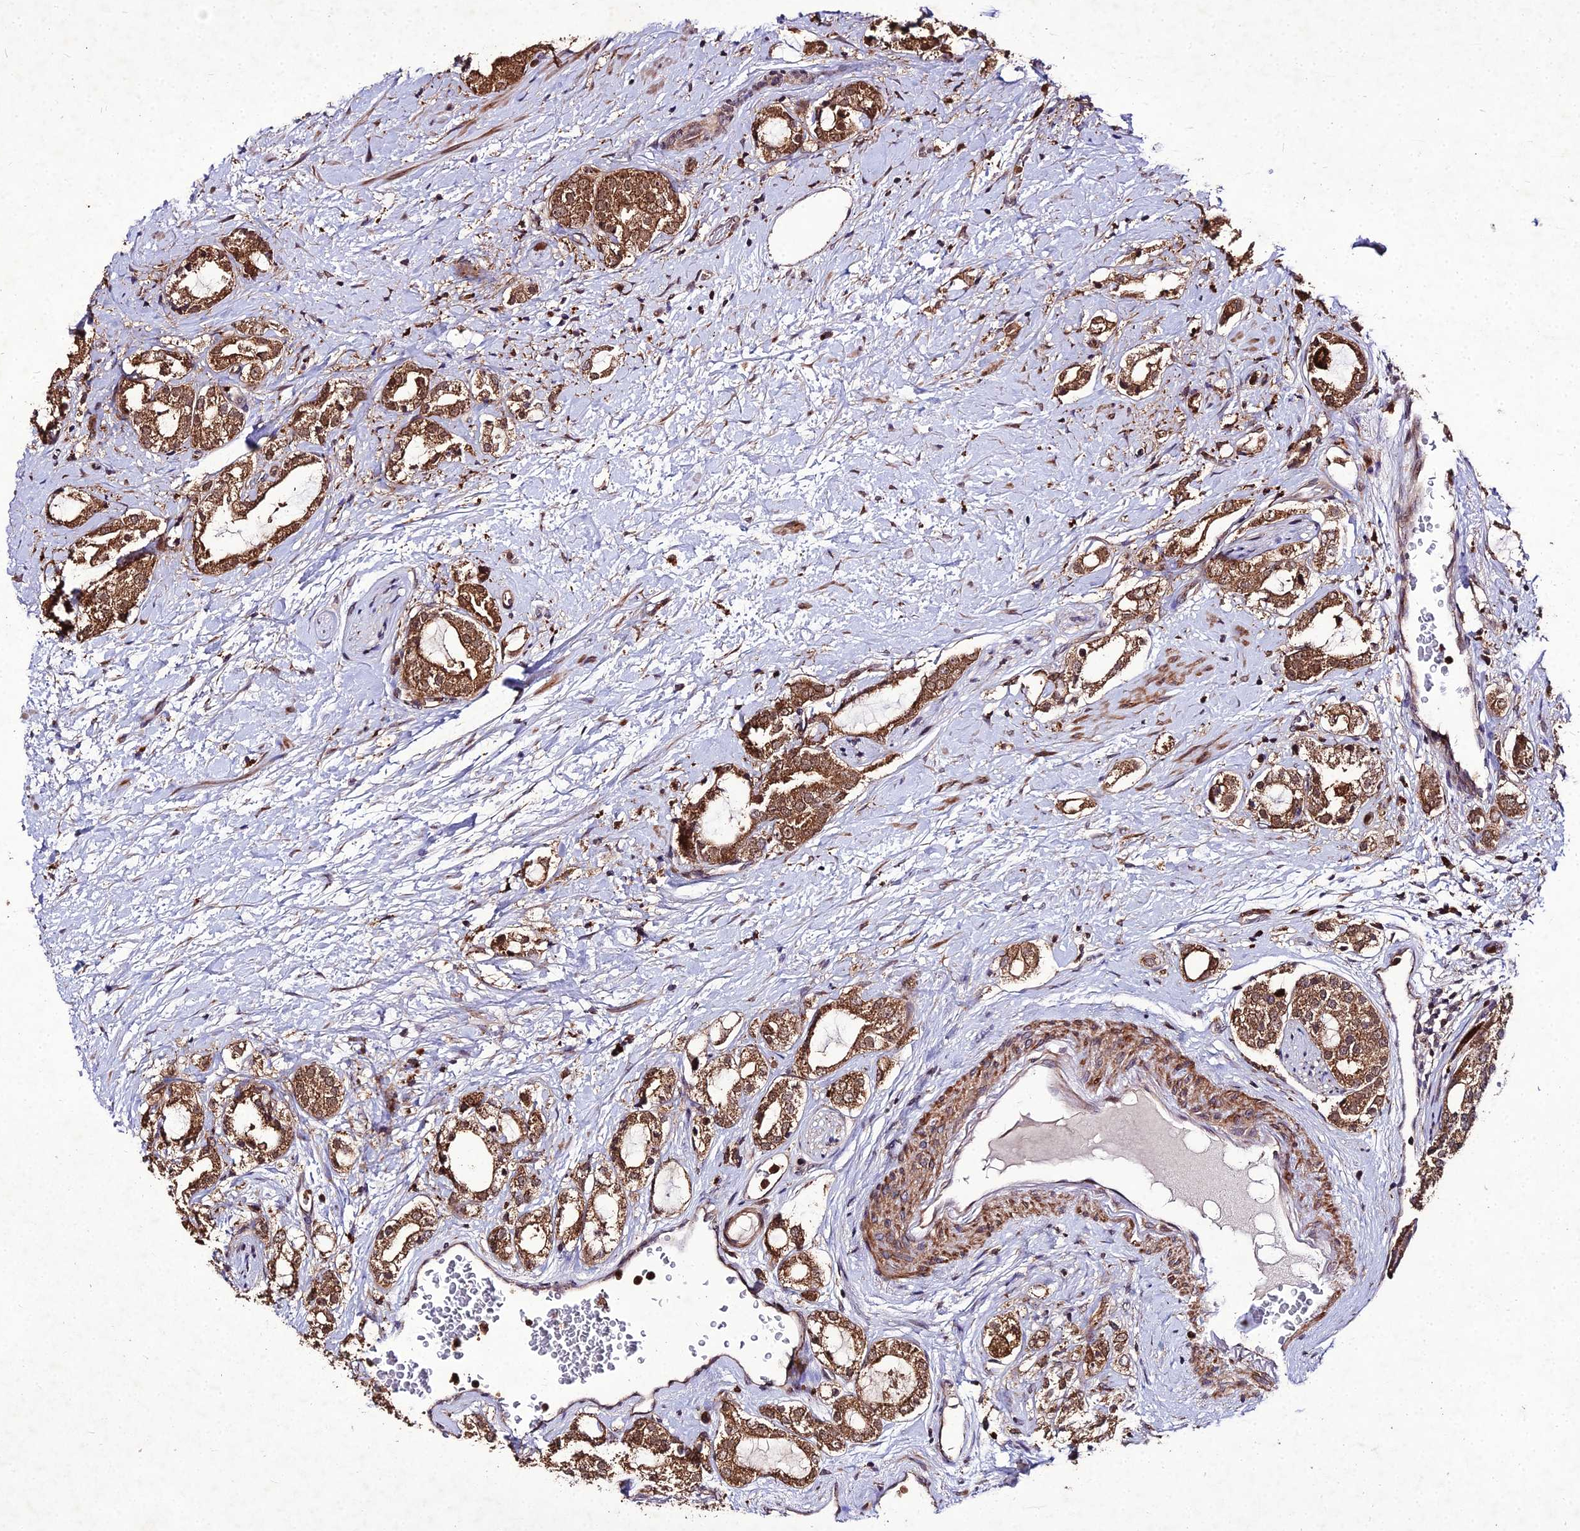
{"staining": {"intensity": "moderate", "quantity": ">75%", "location": "cytoplasmic/membranous,nuclear"}, "tissue": "prostate cancer", "cell_type": "Tumor cells", "image_type": "cancer", "snomed": [{"axis": "morphology", "description": "Adenocarcinoma, High grade"}, {"axis": "topography", "description": "Prostate"}], "caption": "About >75% of tumor cells in prostate cancer display moderate cytoplasmic/membranous and nuclear protein positivity as visualized by brown immunohistochemical staining.", "gene": "ZNF766", "patient": {"sex": "male", "age": 64}}